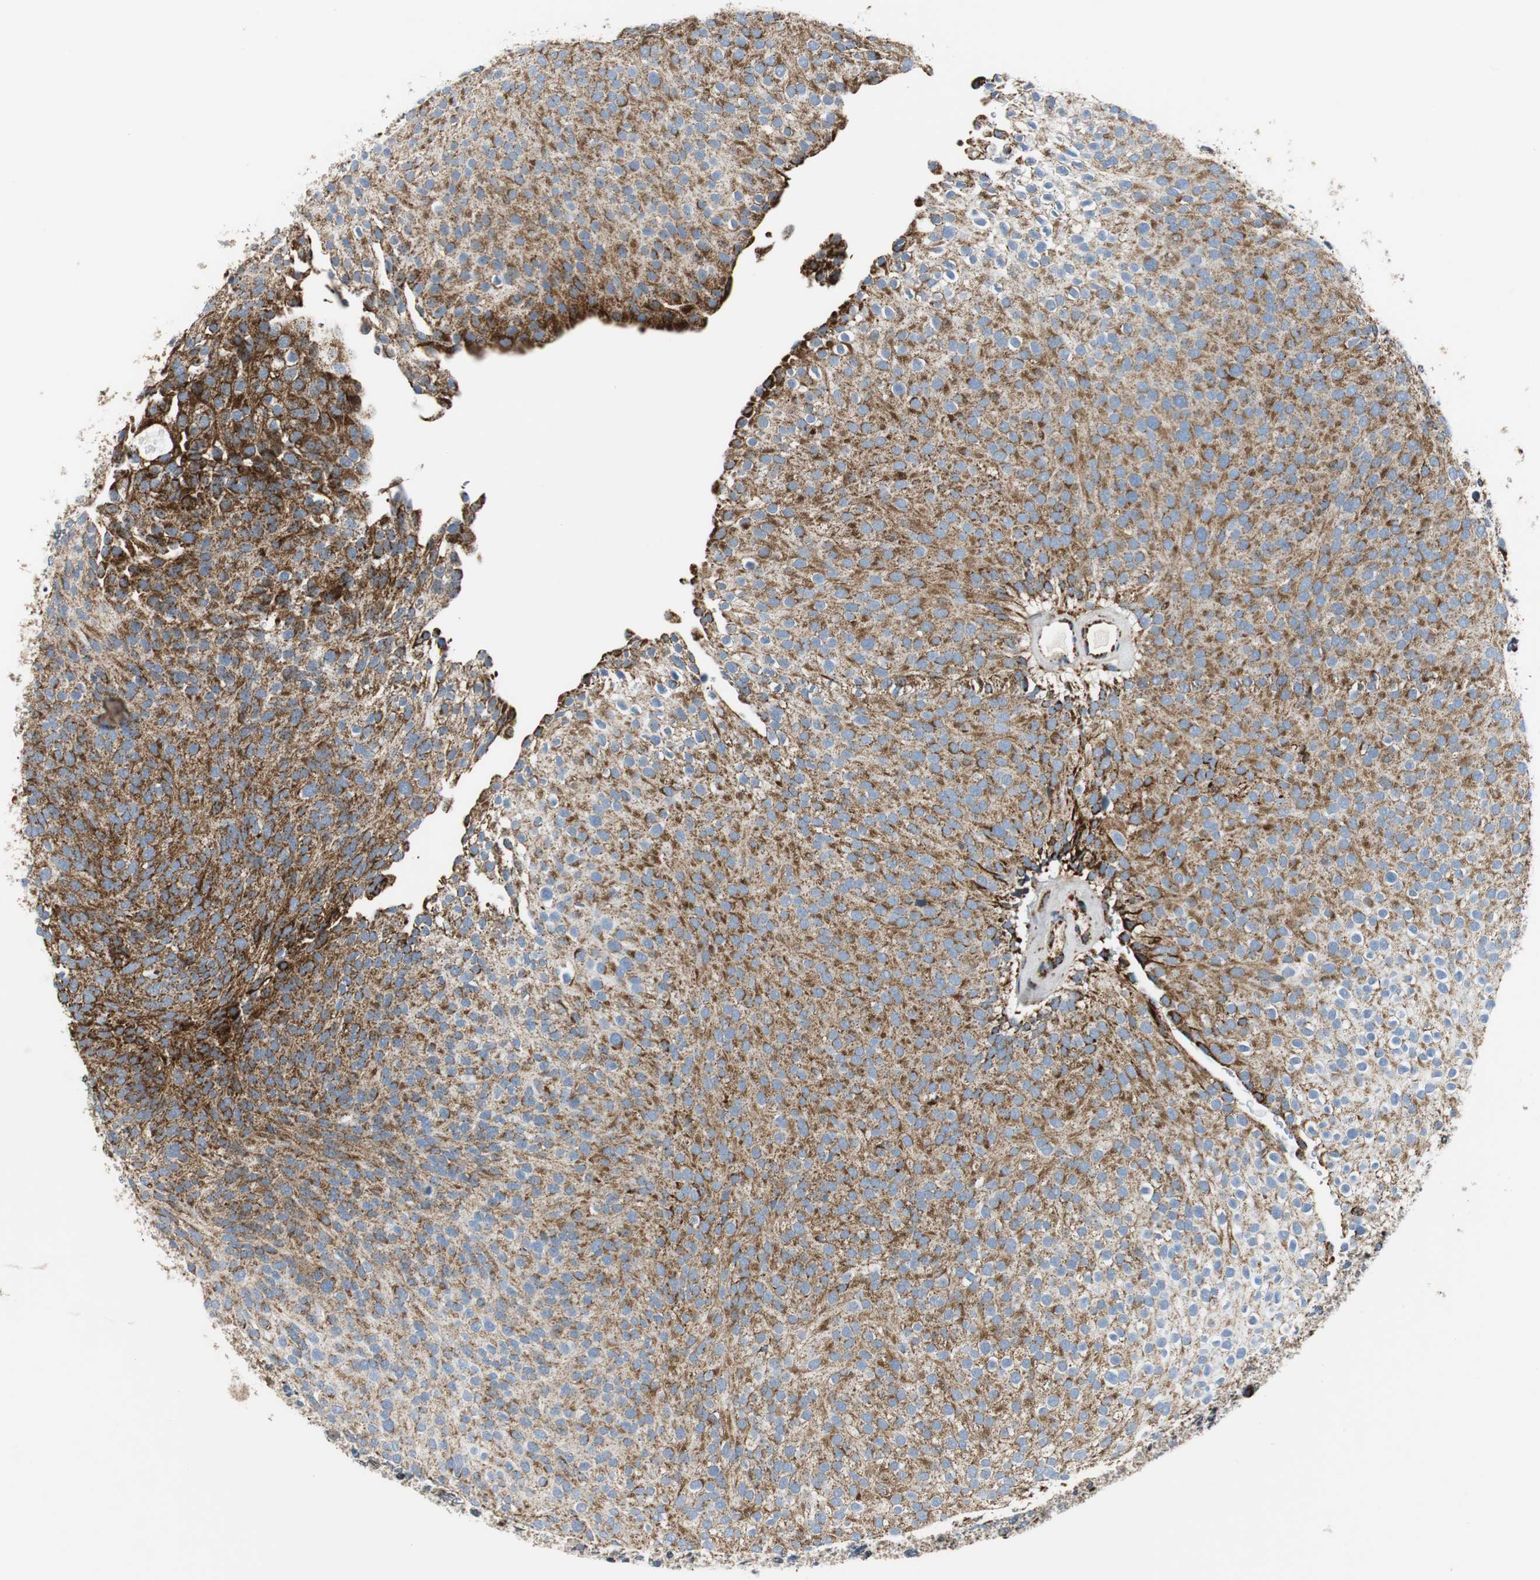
{"staining": {"intensity": "strong", "quantity": ">75%", "location": "cytoplasmic/membranous"}, "tissue": "urothelial cancer", "cell_type": "Tumor cells", "image_type": "cancer", "snomed": [{"axis": "morphology", "description": "Urothelial carcinoma, Low grade"}, {"axis": "topography", "description": "Urinary bladder"}], "caption": "Human low-grade urothelial carcinoma stained for a protein (brown) reveals strong cytoplasmic/membranous positive positivity in approximately >75% of tumor cells.", "gene": "C1QTNF7", "patient": {"sex": "male", "age": 78}}